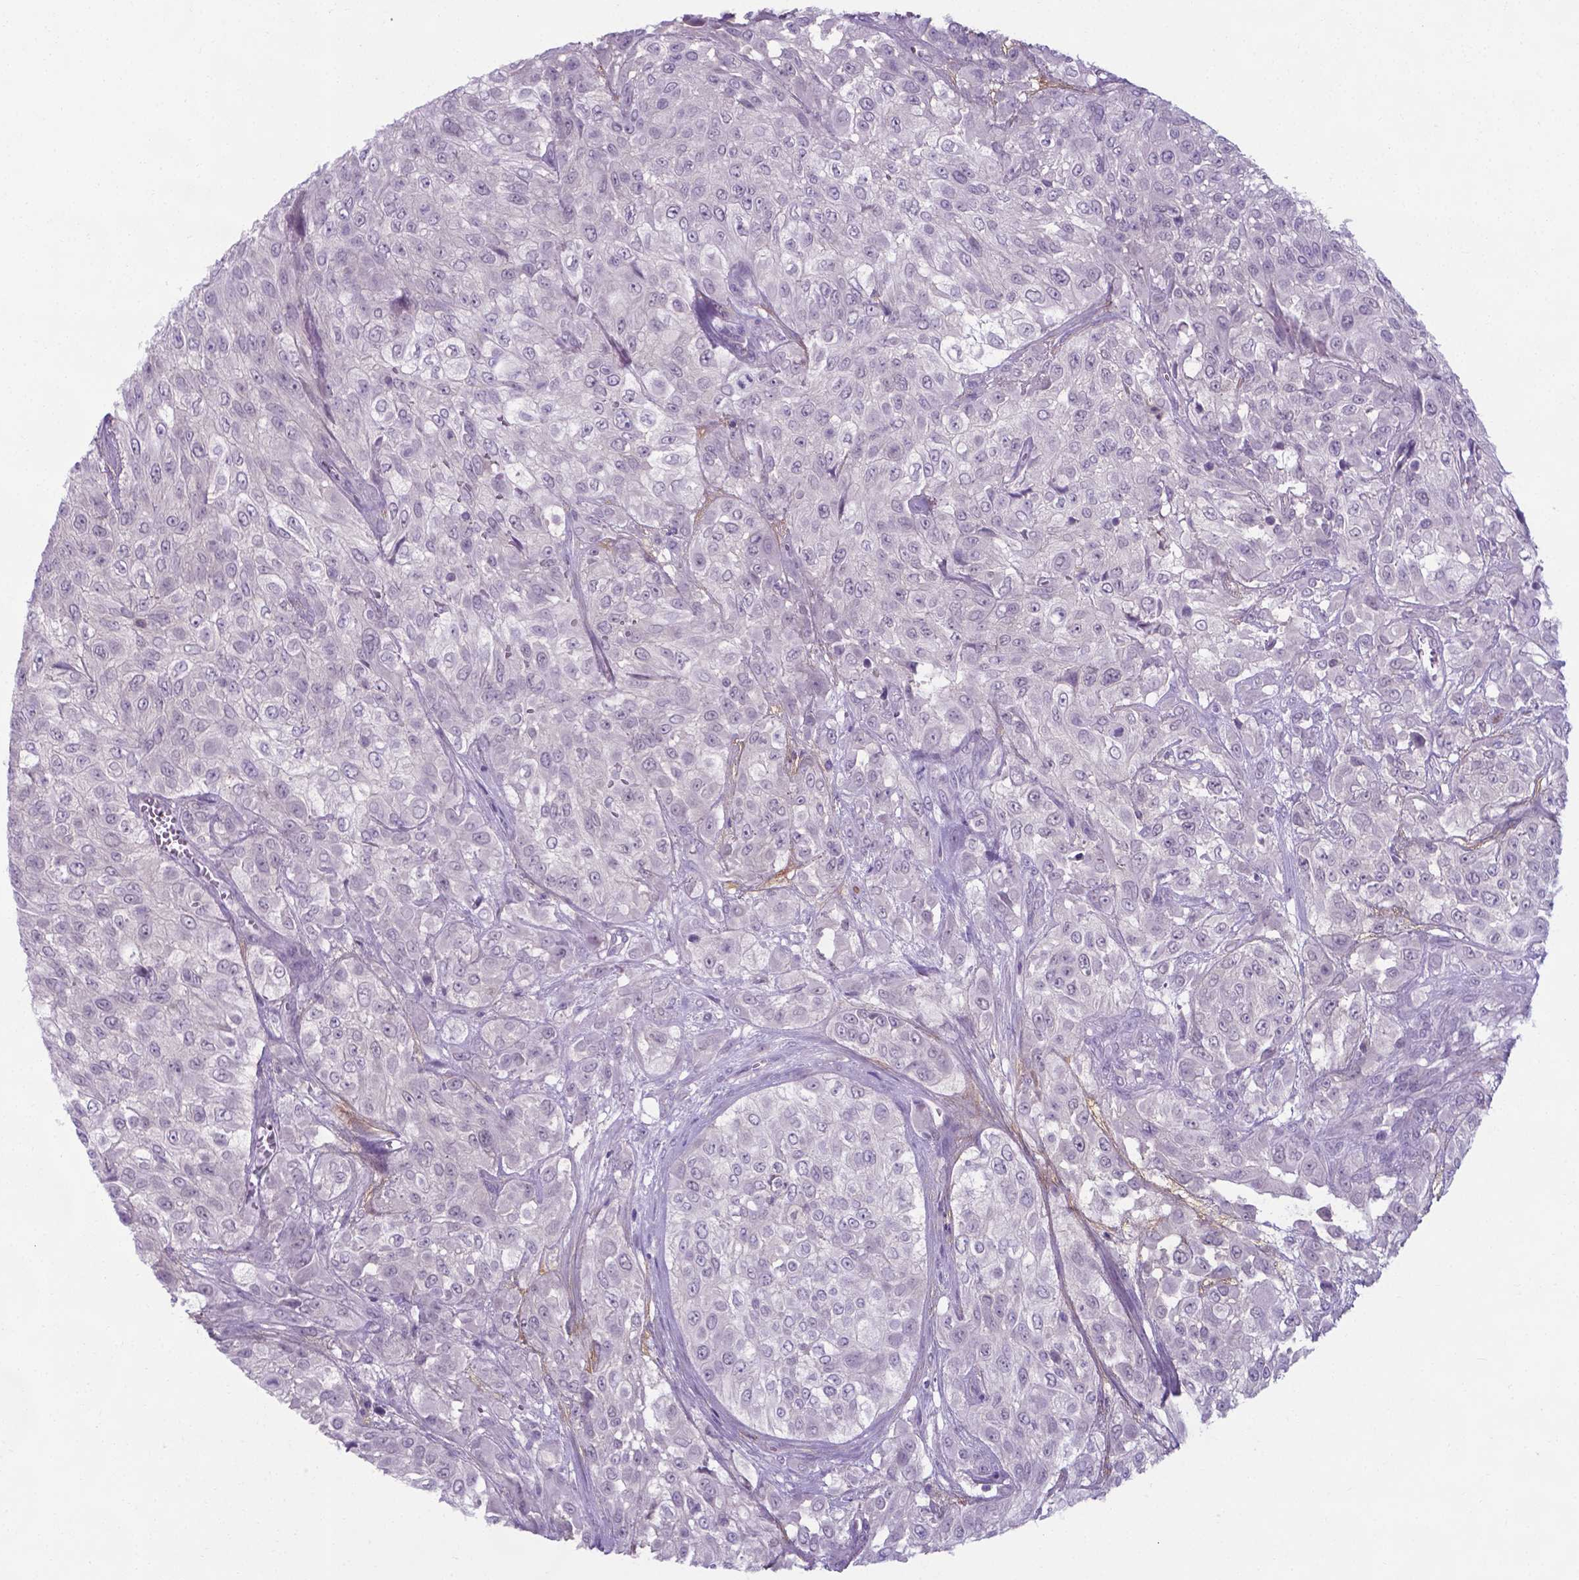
{"staining": {"intensity": "negative", "quantity": "none", "location": "none"}, "tissue": "urothelial cancer", "cell_type": "Tumor cells", "image_type": "cancer", "snomed": [{"axis": "morphology", "description": "Urothelial carcinoma, High grade"}, {"axis": "topography", "description": "Urinary bladder"}], "caption": "An immunohistochemistry photomicrograph of urothelial carcinoma (high-grade) is shown. There is no staining in tumor cells of urothelial carcinoma (high-grade).", "gene": "AP5B1", "patient": {"sex": "male", "age": 57}}